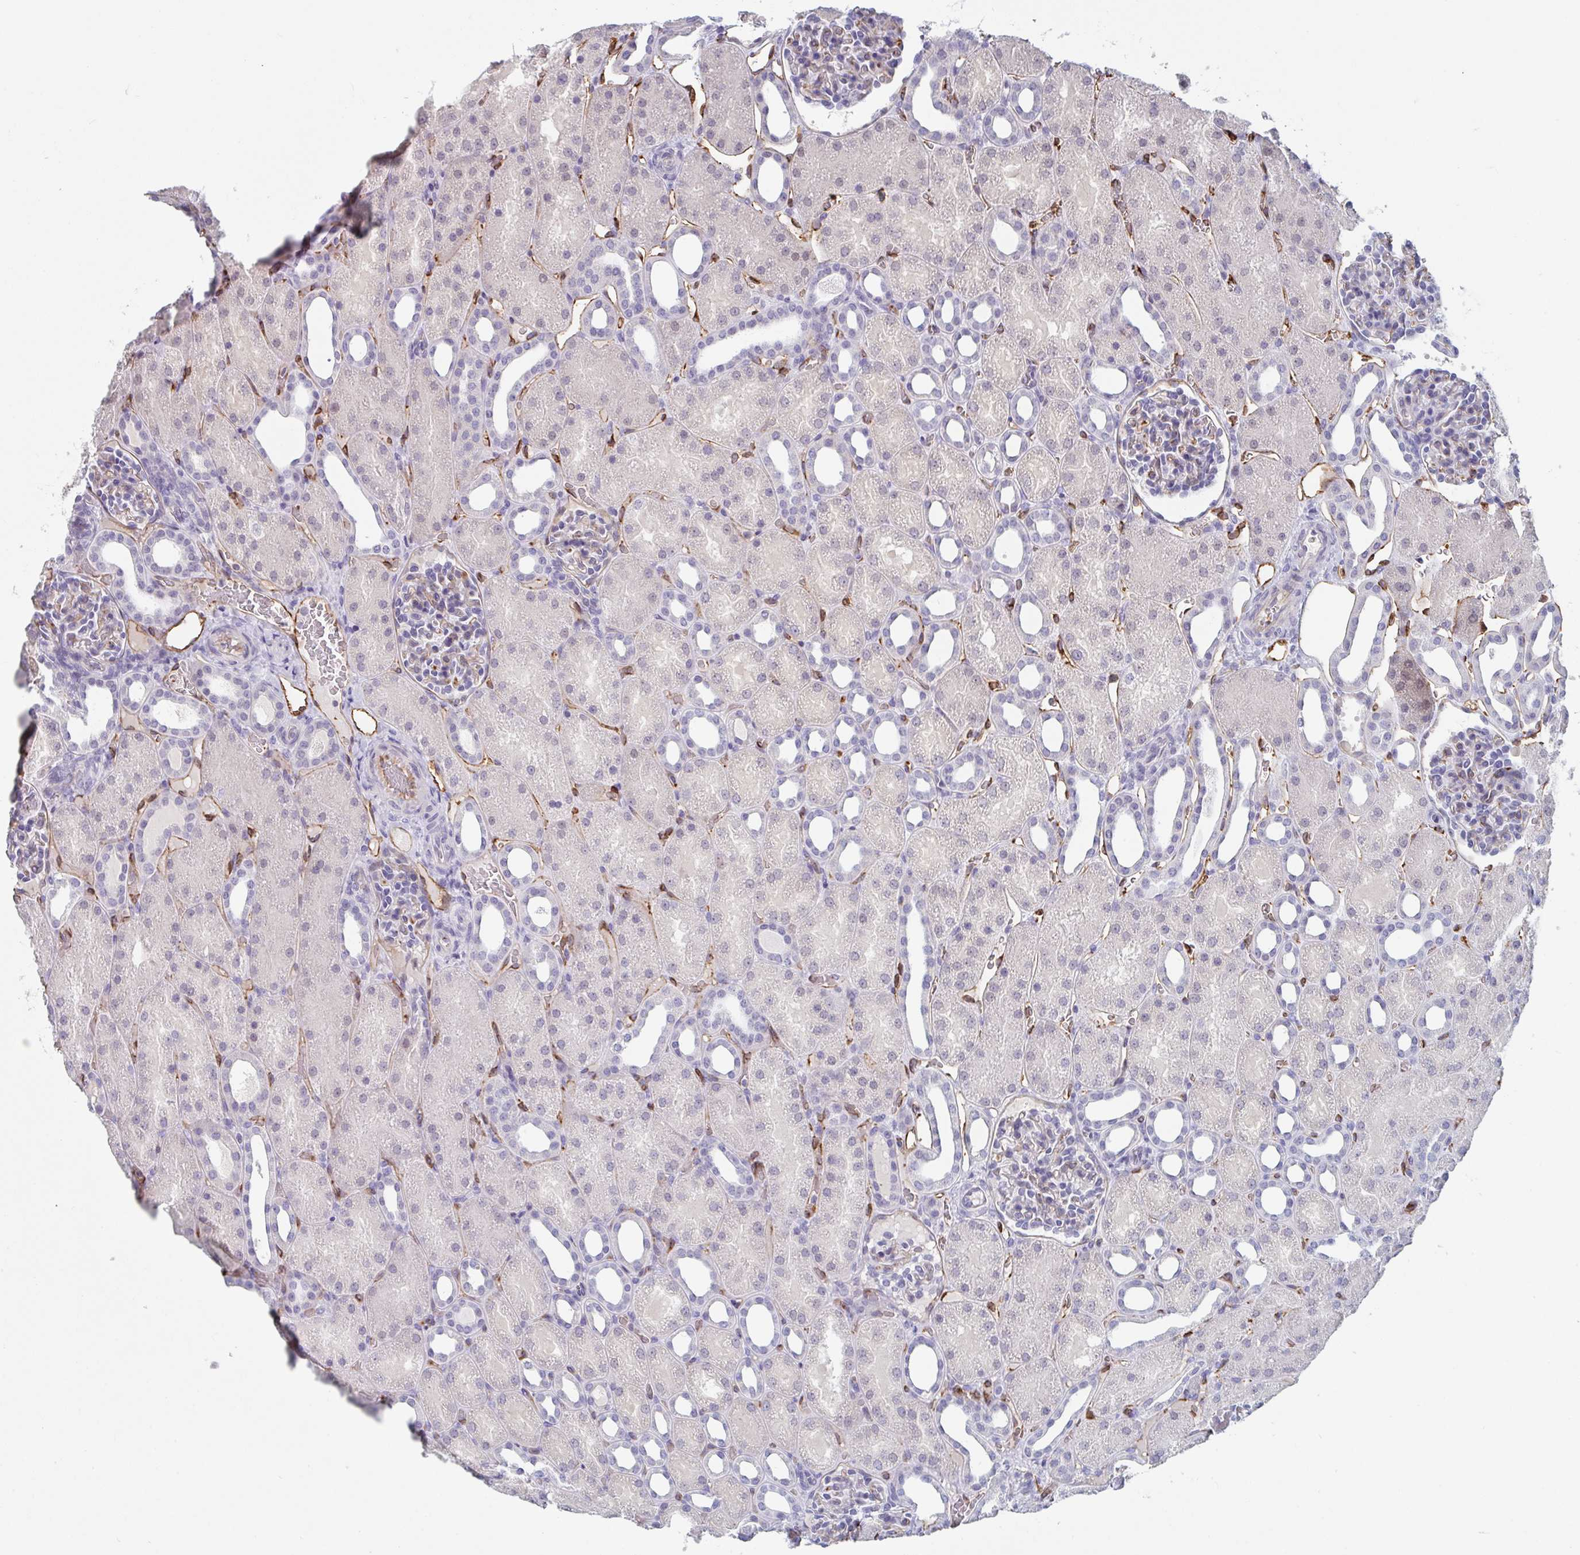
{"staining": {"intensity": "negative", "quantity": "none", "location": "none"}, "tissue": "kidney", "cell_type": "Cells in glomeruli", "image_type": "normal", "snomed": [{"axis": "morphology", "description": "Normal tissue, NOS"}, {"axis": "topography", "description": "Kidney"}], "caption": "DAB (3,3'-diaminobenzidine) immunohistochemical staining of unremarkable human kidney demonstrates no significant expression in cells in glomeruli.", "gene": "RUBCN", "patient": {"sex": "male", "age": 2}}